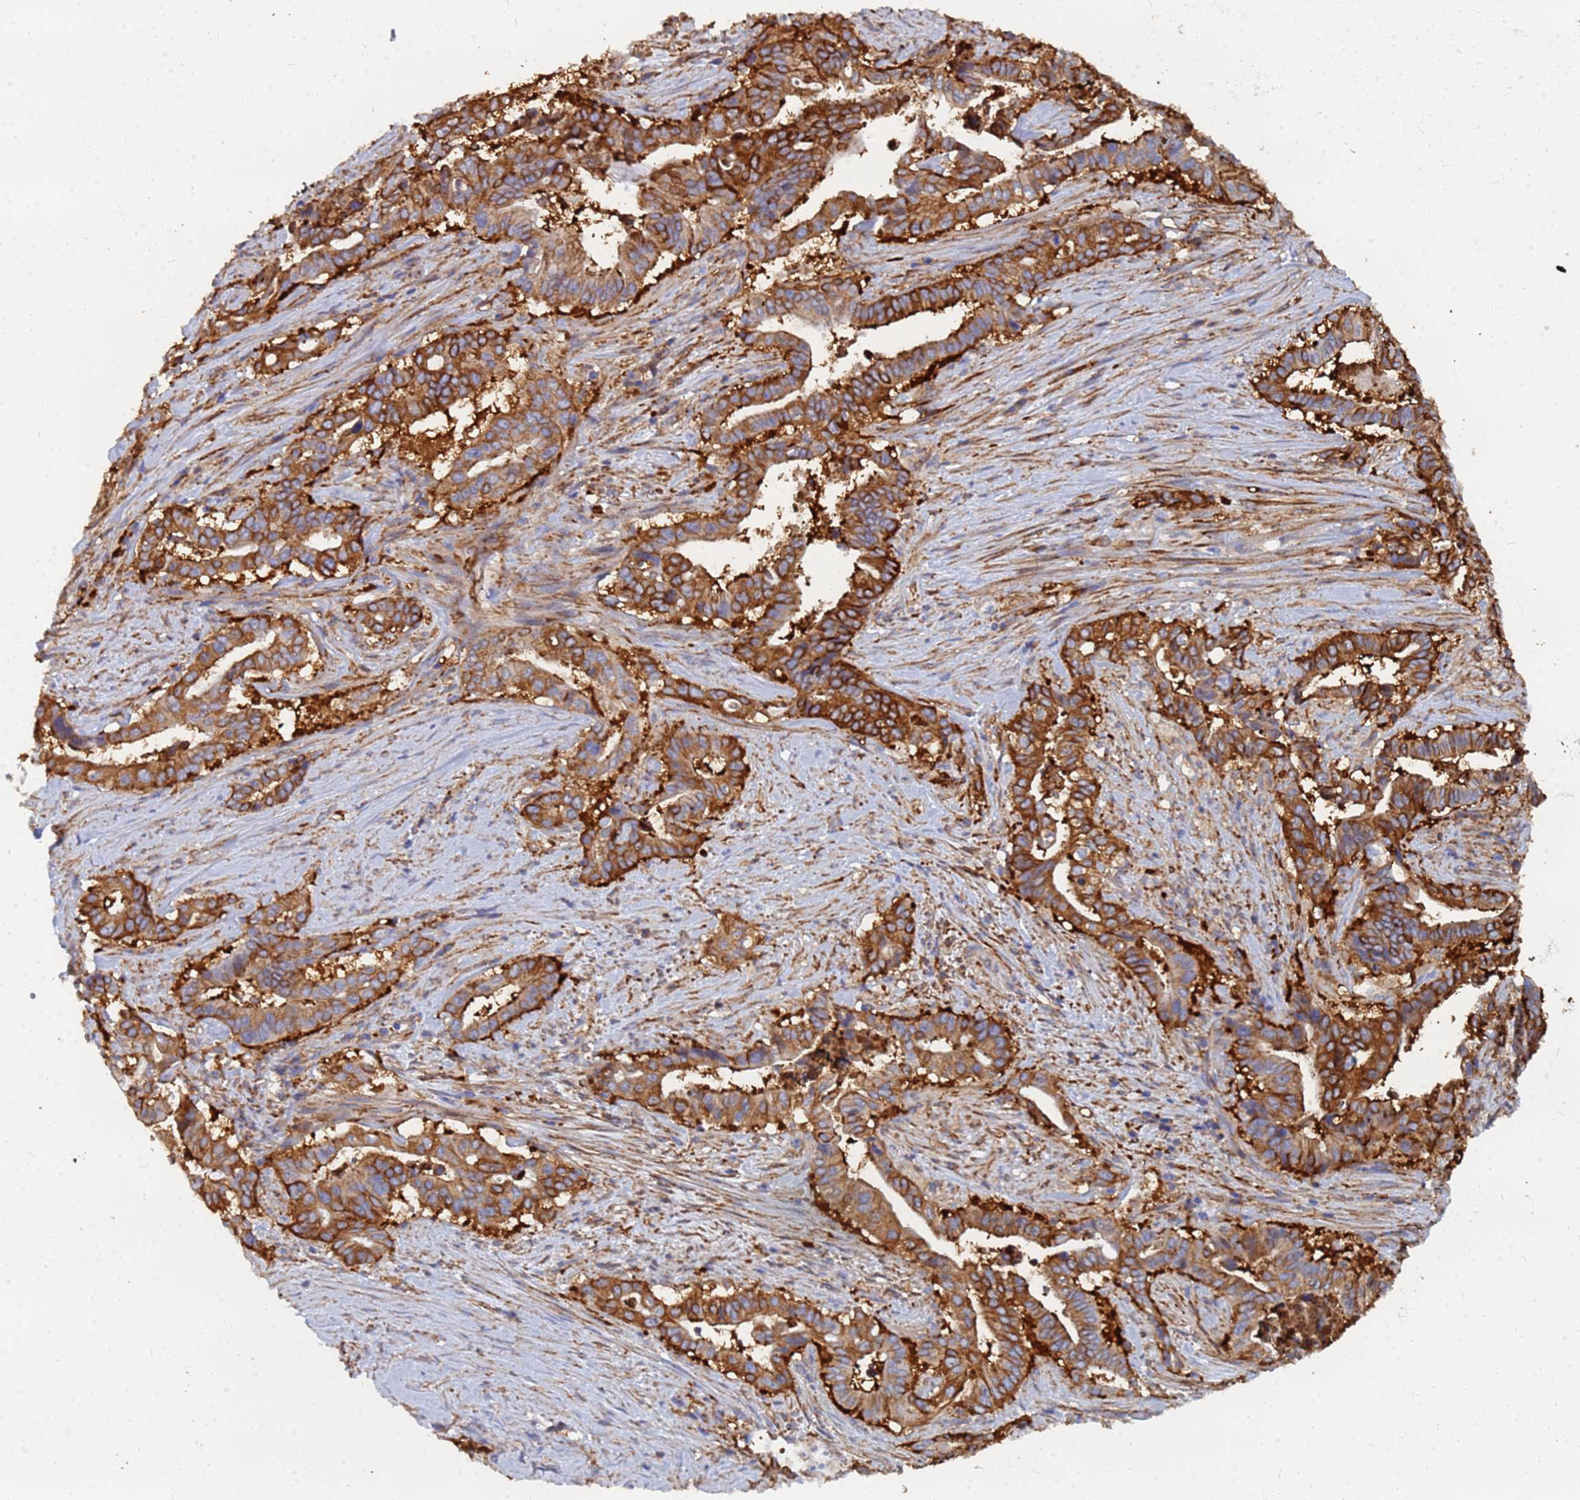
{"staining": {"intensity": "strong", "quantity": ">75%", "location": "cytoplasmic/membranous"}, "tissue": "pancreatic cancer", "cell_type": "Tumor cells", "image_type": "cancer", "snomed": [{"axis": "morphology", "description": "Adenocarcinoma, NOS"}, {"axis": "topography", "description": "Pancreas"}], "caption": "This micrograph exhibits immunohistochemistry staining of adenocarcinoma (pancreatic), with high strong cytoplasmic/membranous expression in approximately >75% of tumor cells.", "gene": "GPR42", "patient": {"sex": "female", "age": 77}}